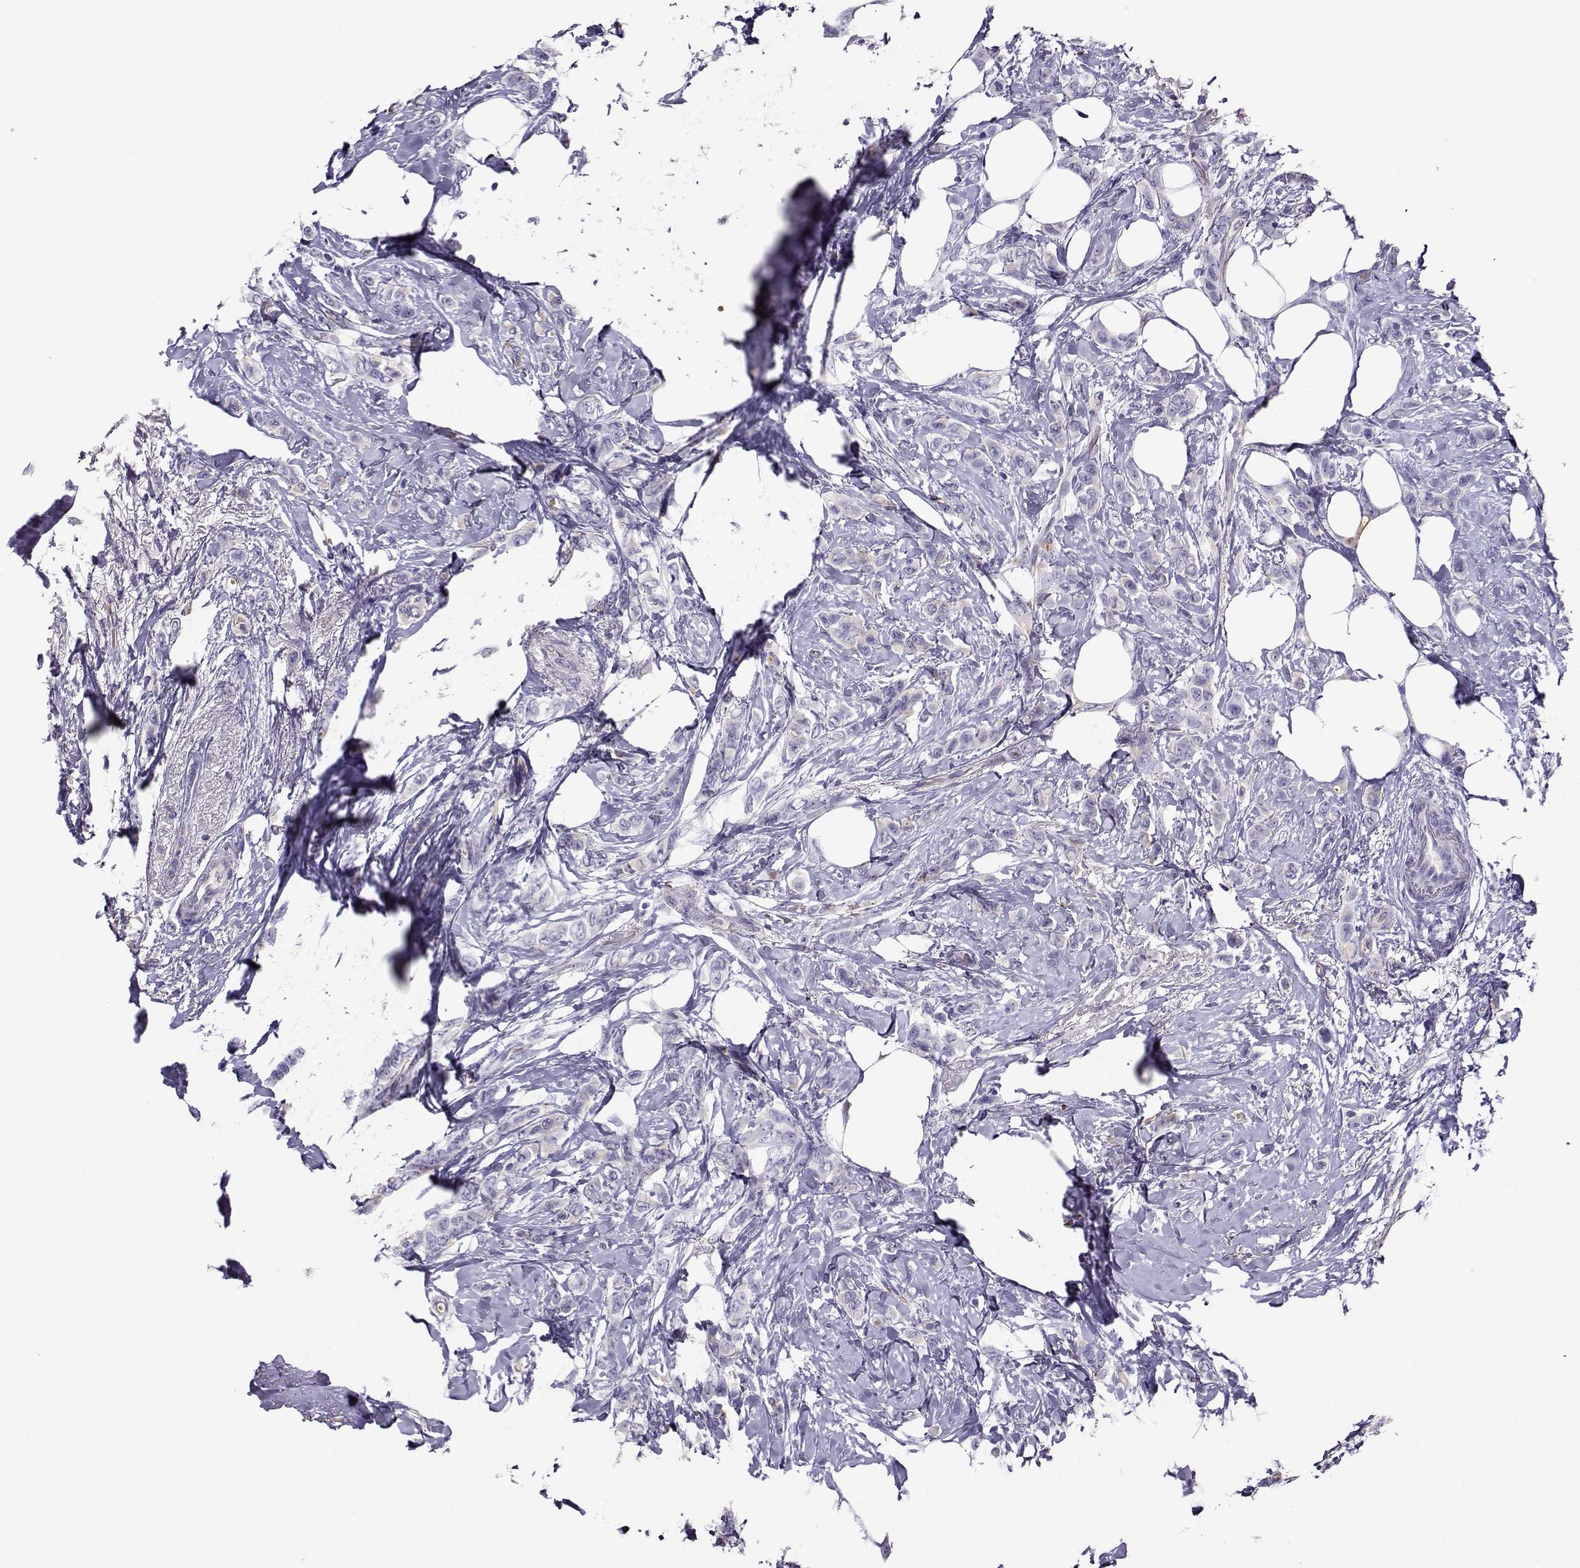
{"staining": {"intensity": "weak", "quantity": "25%-75%", "location": "cytoplasmic/membranous"}, "tissue": "breast cancer", "cell_type": "Tumor cells", "image_type": "cancer", "snomed": [{"axis": "morphology", "description": "Lobular carcinoma"}, {"axis": "topography", "description": "Breast"}], "caption": "Human lobular carcinoma (breast) stained for a protein (brown) displays weak cytoplasmic/membranous positive expression in approximately 25%-75% of tumor cells.", "gene": "CLUL1", "patient": {"sex": "female", "age": 66}}